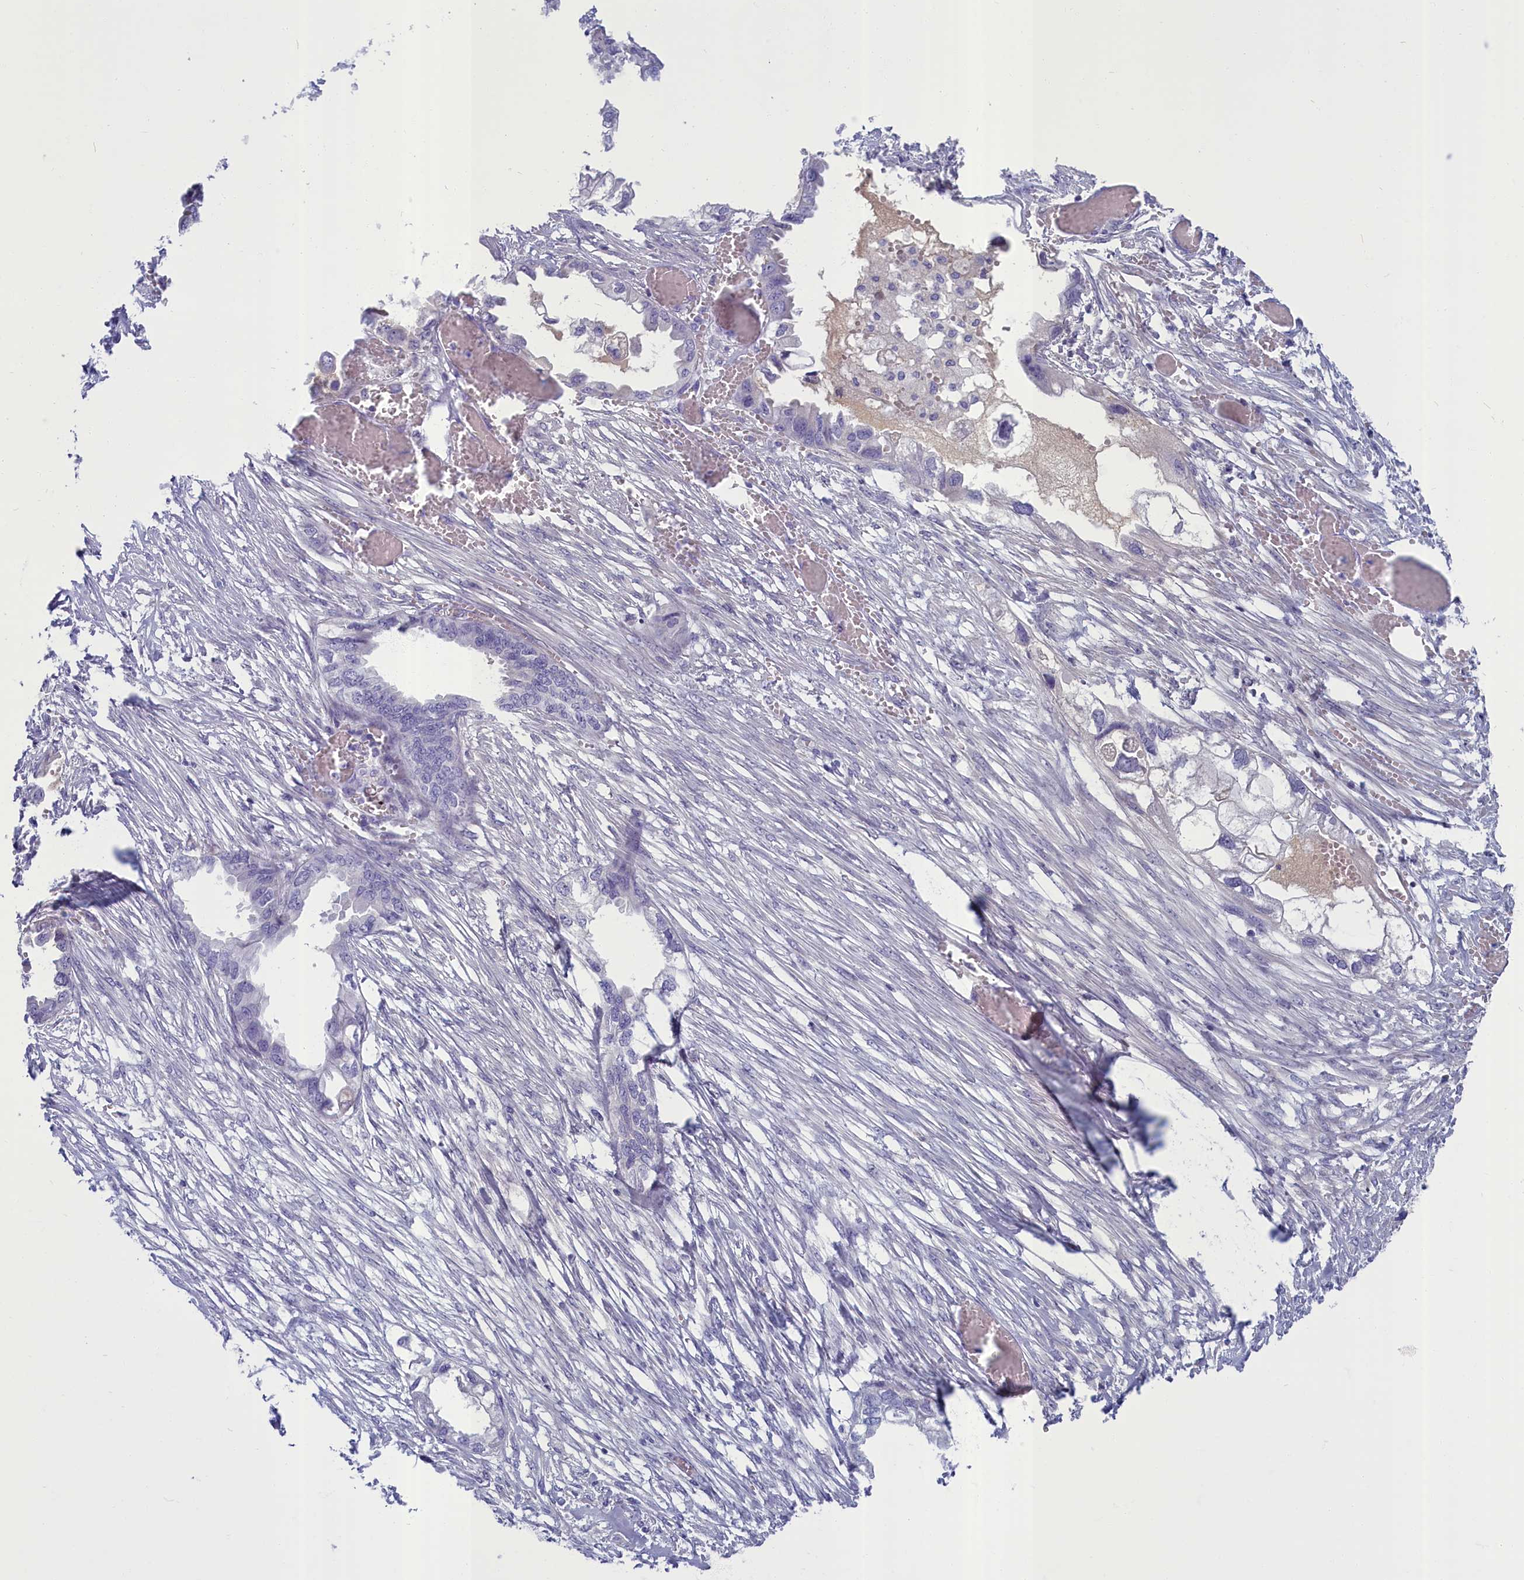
{"staining": {"intensity": "negative", "quantity": "none", "location": "none"}, "tissue": "endometrial cancer", "cell_type": "Tumor cells", "image_type": "cancer", "snomed": [{"axis": "morphology", "description": "Adenocarcinoma, NOS"}, {"axis": "morphology", "description": "Adenocarcinoma, metastatic, NOS"}, {"axis": "topography", "description": "Adipose tissue"}, {"axis": "topography", "description": "Endometrium"}], "caption": "This is an immunohistochemistry (IHC) photomicrograph of metastatic adenocarcinoma (endometrial). There is no expression in tumor cells.", "gene": "SV2C", "patient": {"sex": "female", "age": 67}}